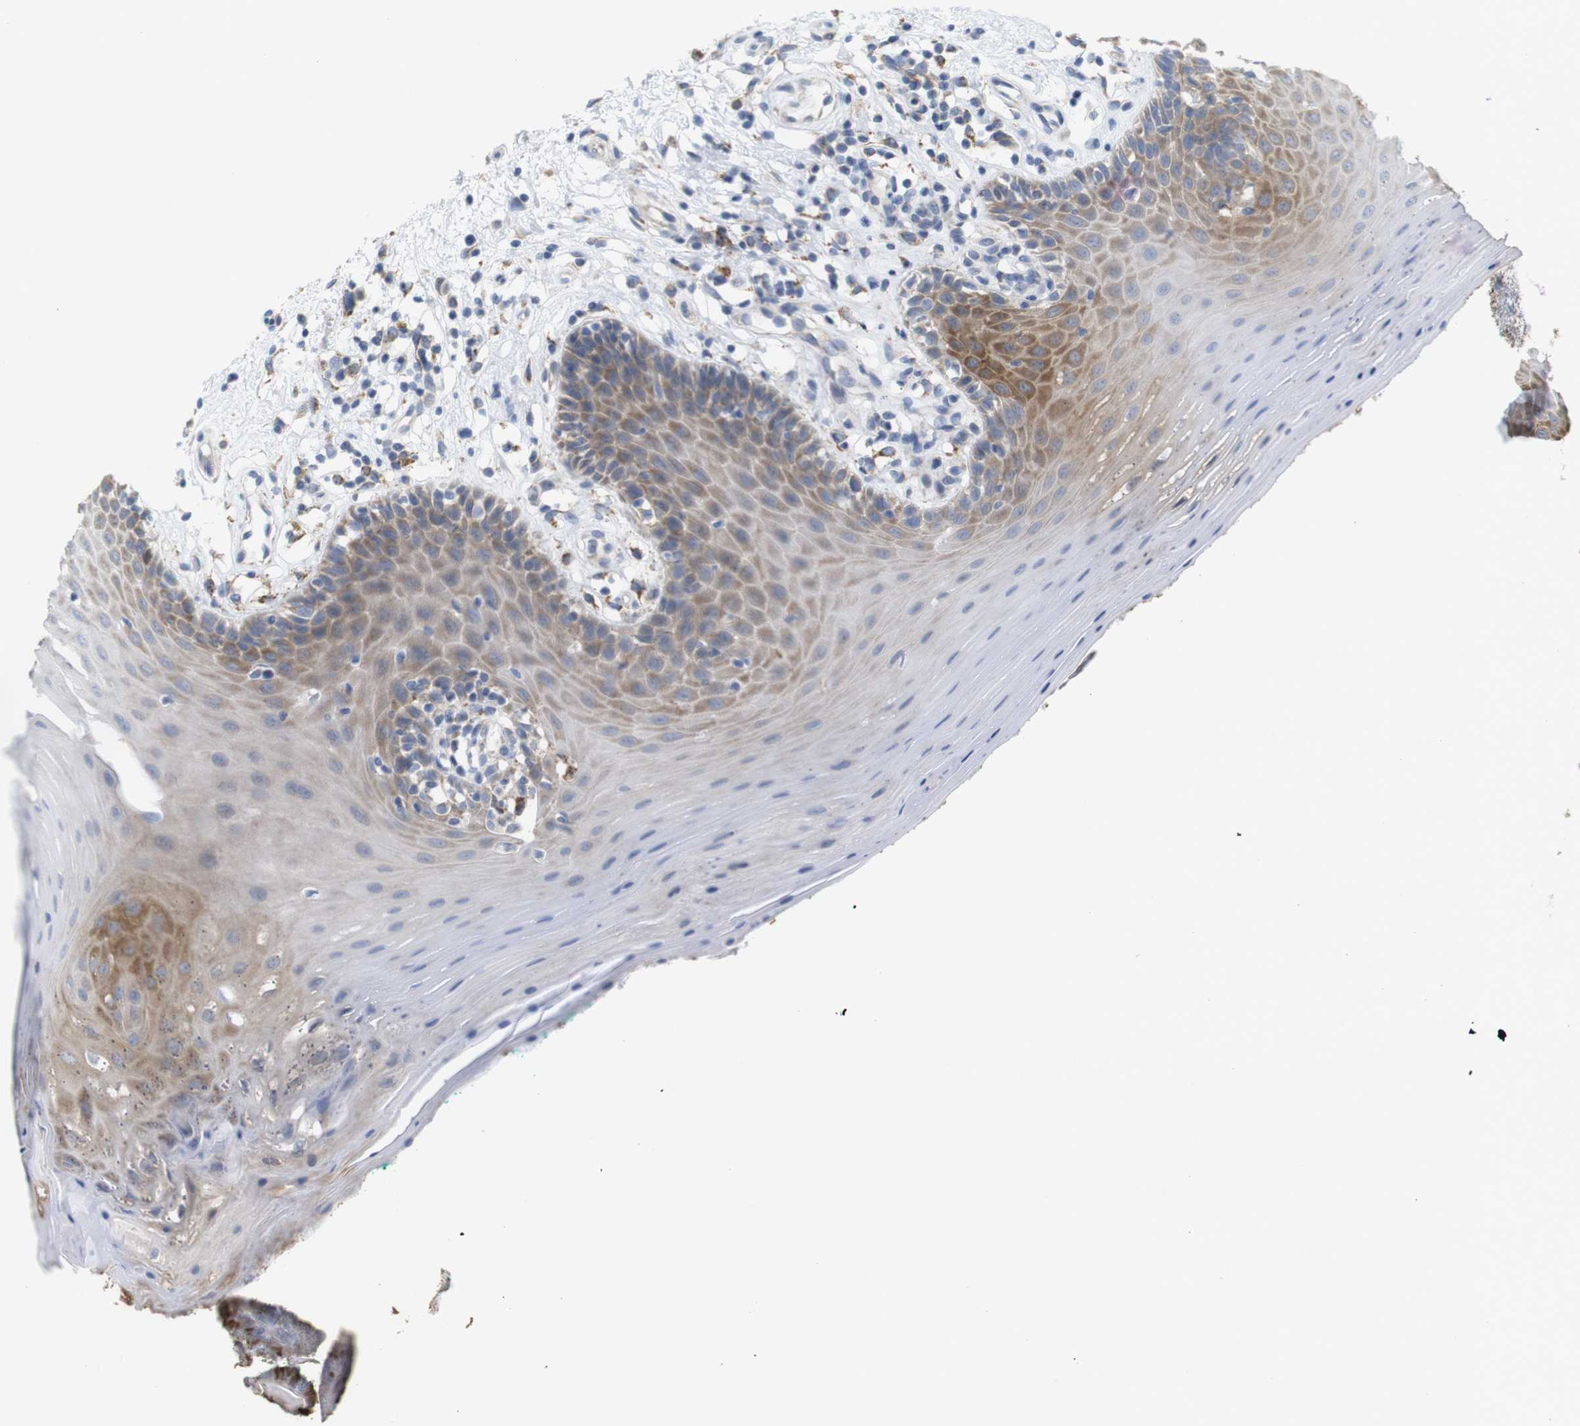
{"staining": {"intensity": "moderate", "quantity": "<25%", "location": "cytoplasmic/membranous"}, "tissue": "oral mucosa", "cell_type": "Squamous epithelial cells", "image_type": "normal", "snomed": [{"axis": "morphology", "description": "Normal tissue, NOS"}, {"axis": "topography", "description": "Skeletal muscle"}, {"axis": "topography", "description": "Oral tissue"}], "caption": "High-power microscopy captured an IHC image of normal oral mucosa, revealing moderate cytoplasmic/membranous expression in about <25% of squamous epithelial cells. Using DAB (brown) and hematoxylin (blue) stains, captured at high magnification using brightfield microscopy.", "gene": "PTPRR", "patient": {"sex": "male", "age": 58}}